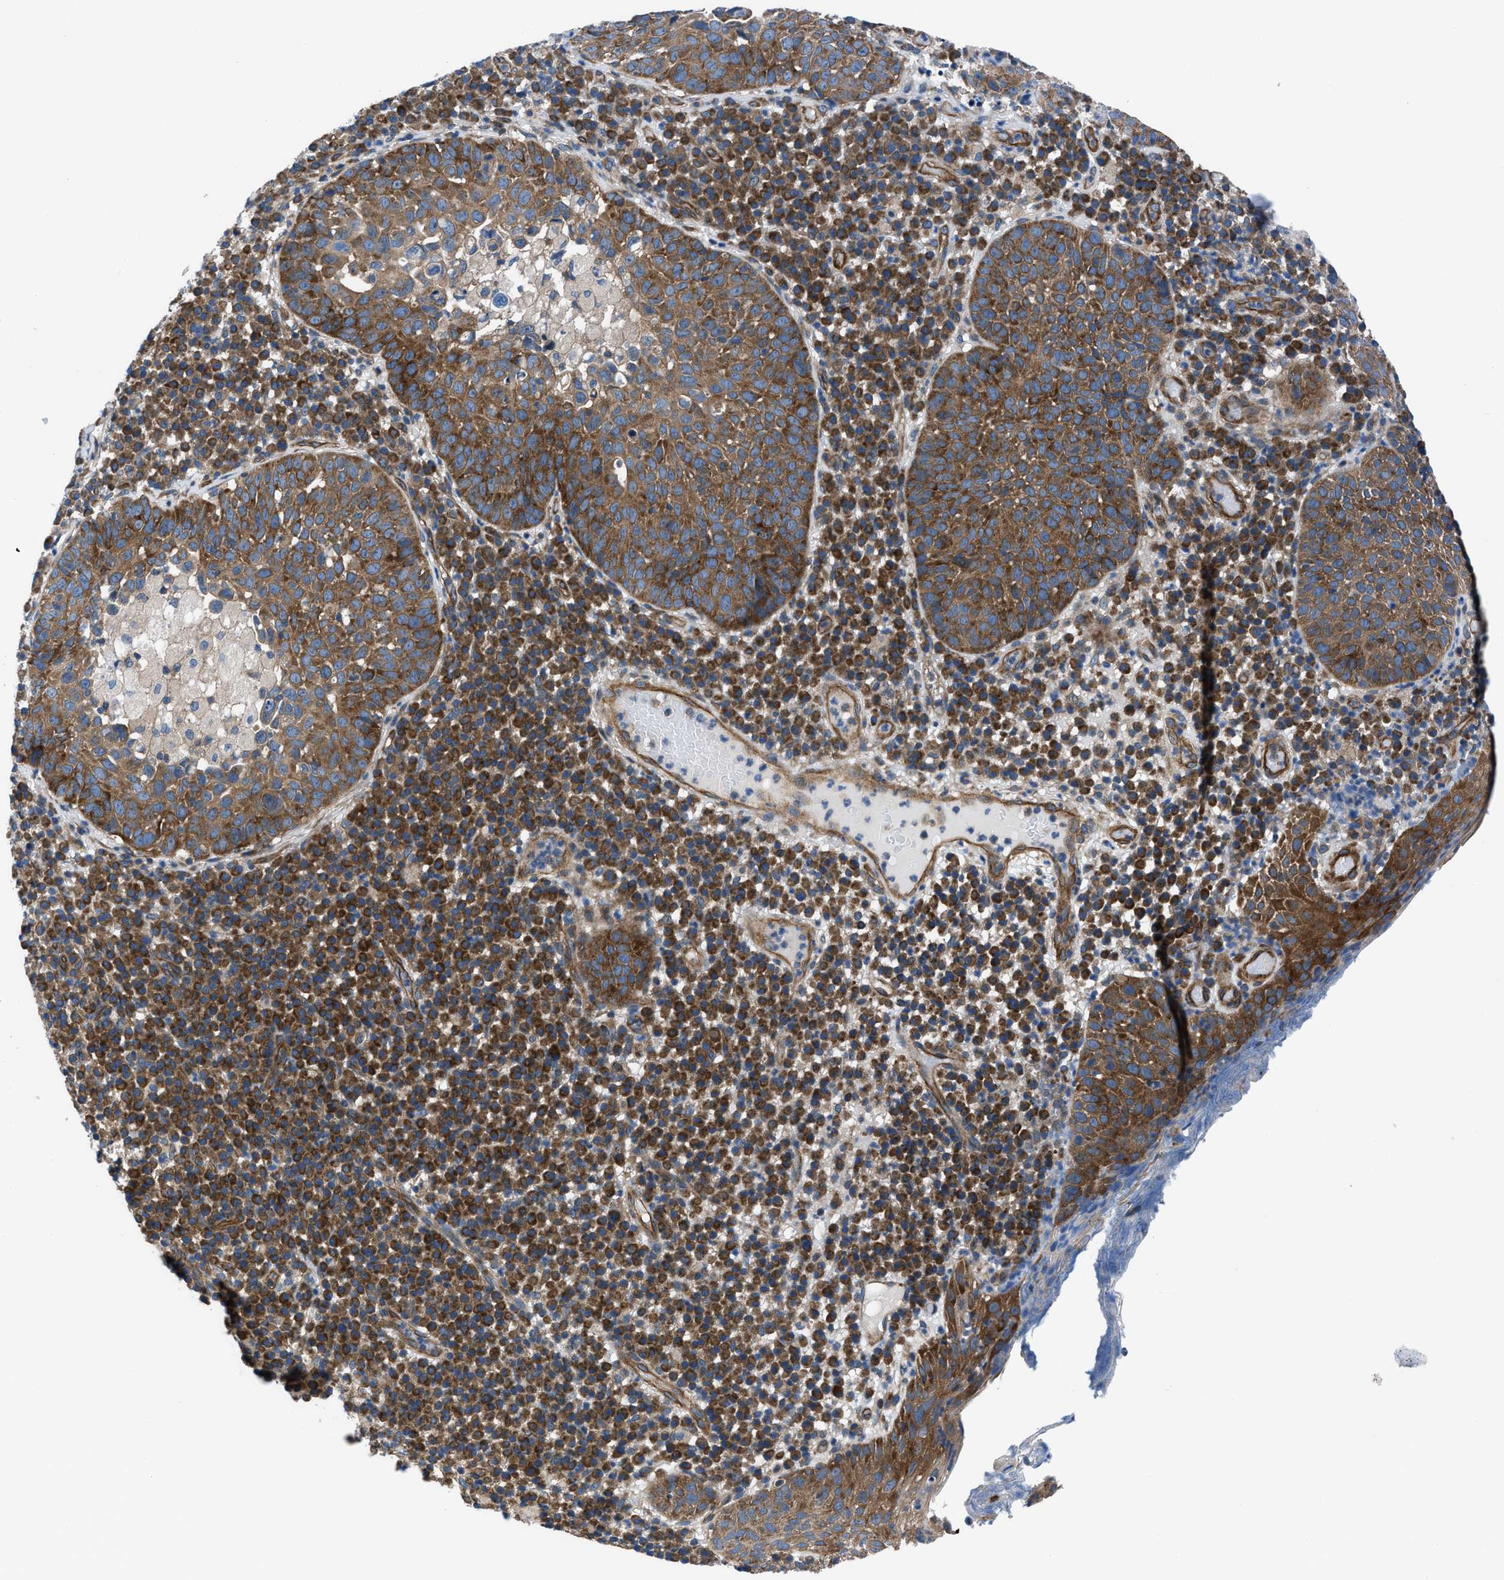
{"staining": {"intensity": "strong", "quantity": ">75%", "location": "cytoplasmic/membranous"}, "tissue": "skin cancer", "cell_type": "Tumor cells", "image_type": "cancer", "snomed": [{"axis": "morphology", "description": "Squamous cell carcinoma in situ, NOS"}, {"axis": "morphology", "description": "Squamous cell carcinoma, NOS"}, {"axis": "topography", "description": "Skin"}], "caption": "A brown stain shows strong cytoplasmic/membranous expression of a protein in skin squamous cell carcinoma in situ tumor cells.", "gene": "TRIP4", "patient": {"sex": "male", "age": 93}}